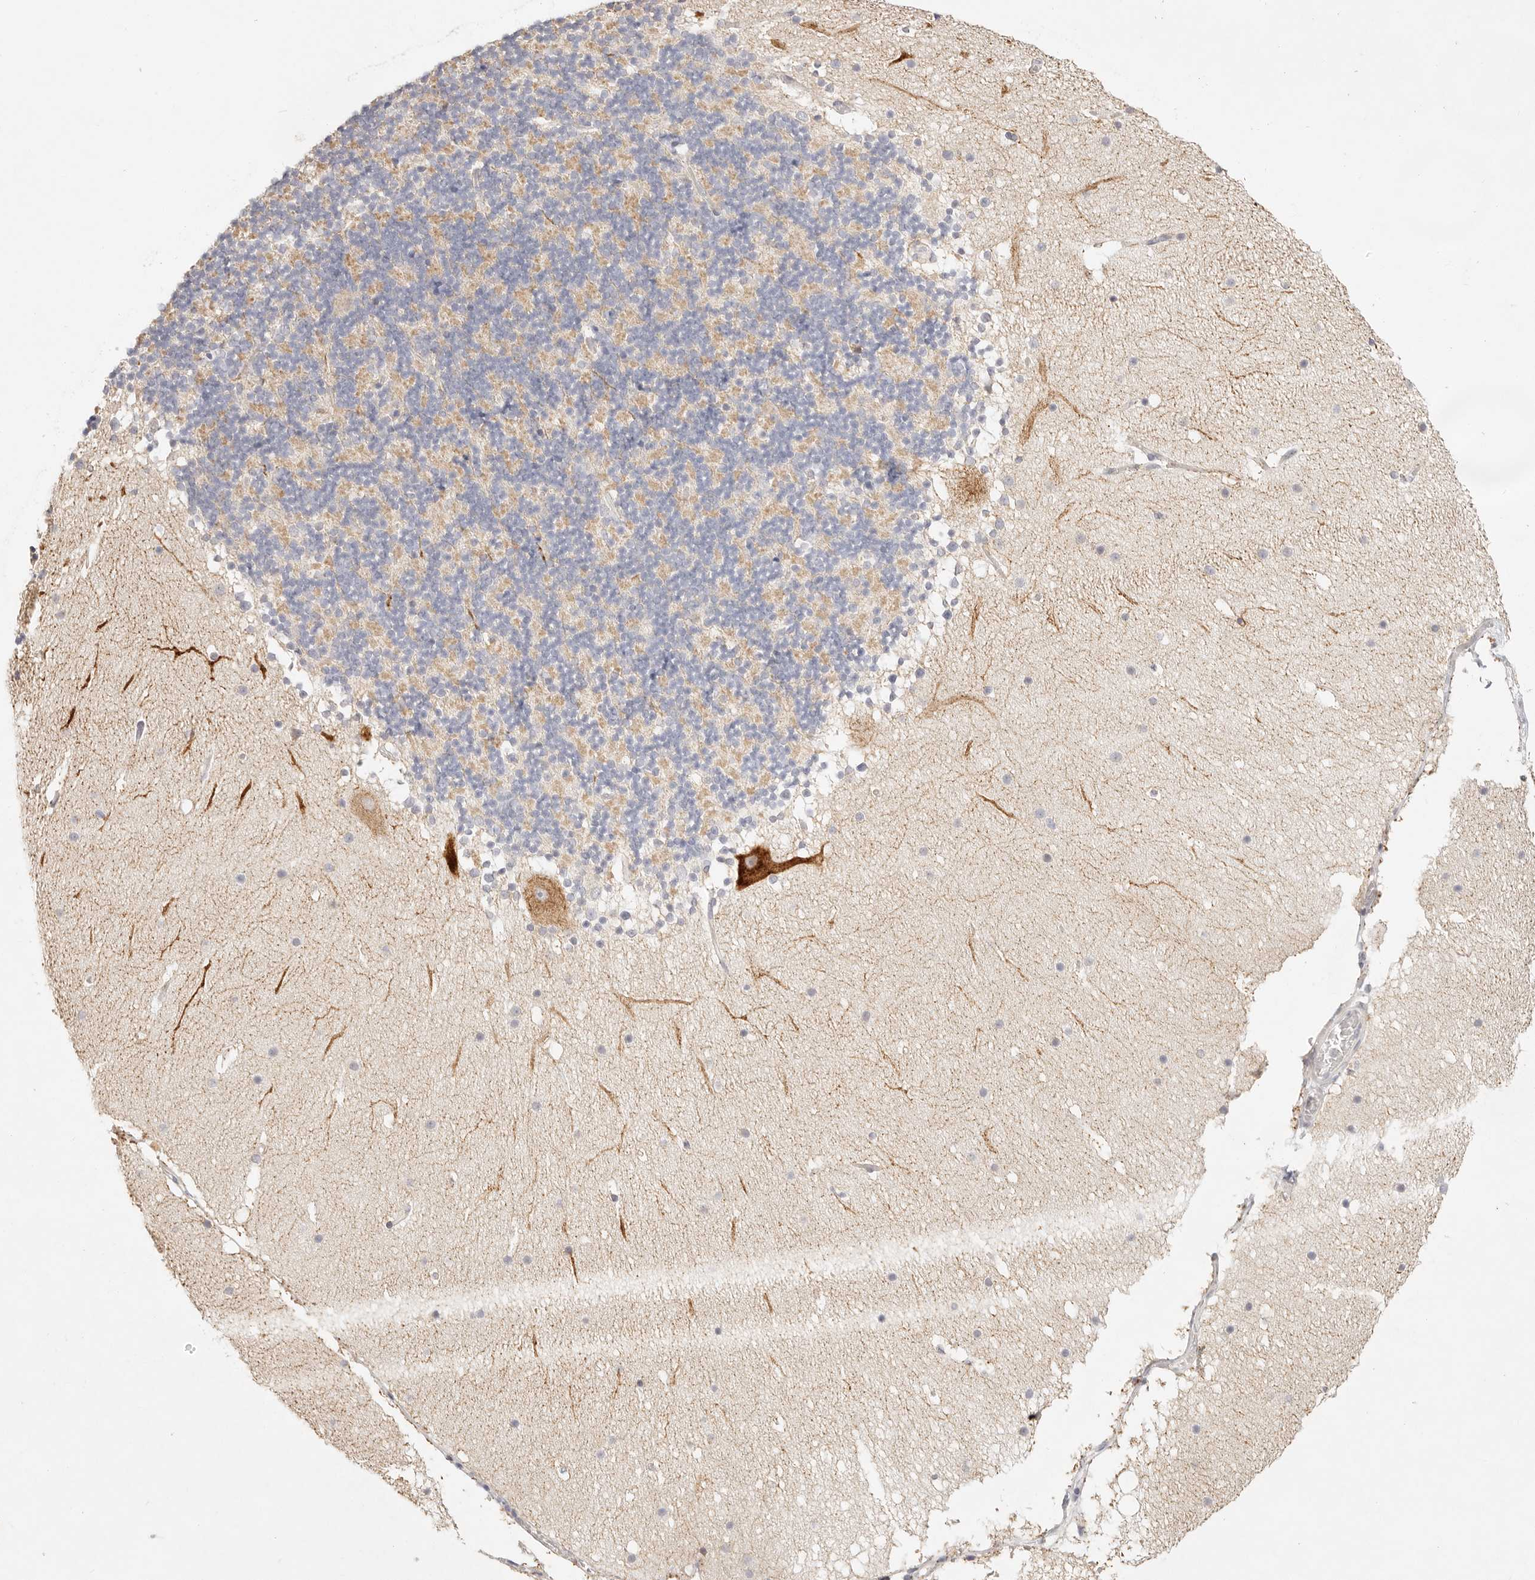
{"staining": {"intensity": "negative", "quantity": "none", "location": "none"}, "tissue": "cerebellum", "cell_type": "Cells in granular layer", "image_type": "normal", "snomed": [{"axis": "morphology", "description": "Normal tissue, NOS"}, {"axis": "topography", "description": "Cerebellum"}], "caption": "An immunohistochemistry image of unremarkable cerebellum is shown. There is no staining in cells in granular layer of cerebellum. Nuclei are stained in blue.", "gene": "GPR156", "patient": {"sex": "male", "age": 57}}